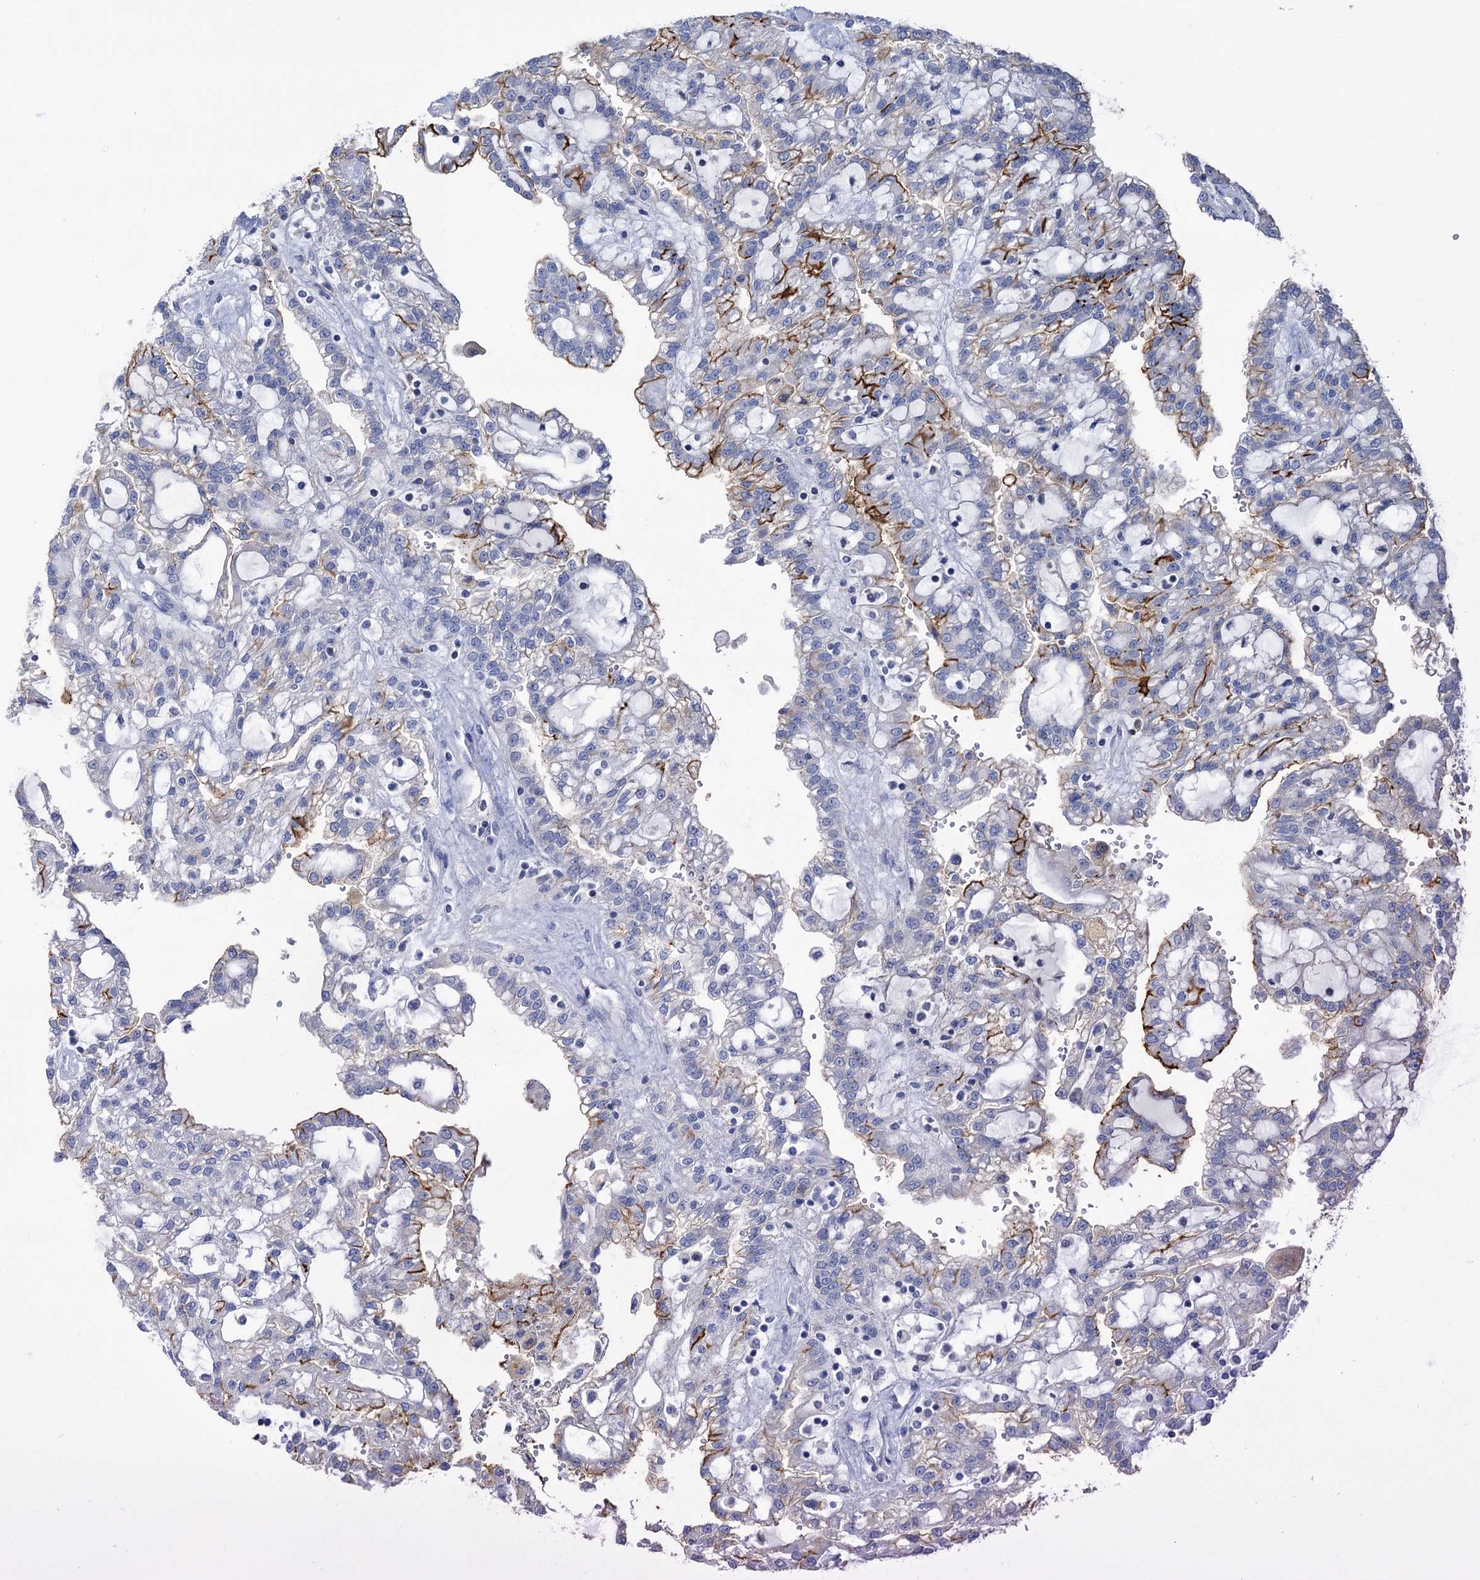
{"staining": {"intensity": "strong", "quantity": "<25%", "location": "cytoplasmic/membranous"}, "tissue": "renal cancer", "cell_type": "Tumor cells", "image_type": "cancer", "snomed": [{"axis": "morphology", "description": "Adenocarcinoma, NOS"}, {"axis": "topography", "description": "Kidney"}], "caption": "IHC (DAB (3,3'-diaminobenzidine)) staining of renal cancer shows strong cytoplasmic/membranous protein expression in approximately <25% of tumor cells. The protein of interest is stained brown, and the nuclei are stained in blue (DAB IHC with brightfield microscopy, high magnification).", "gene": "BBS4", "patient": {"sex": "male", "age": 63}}